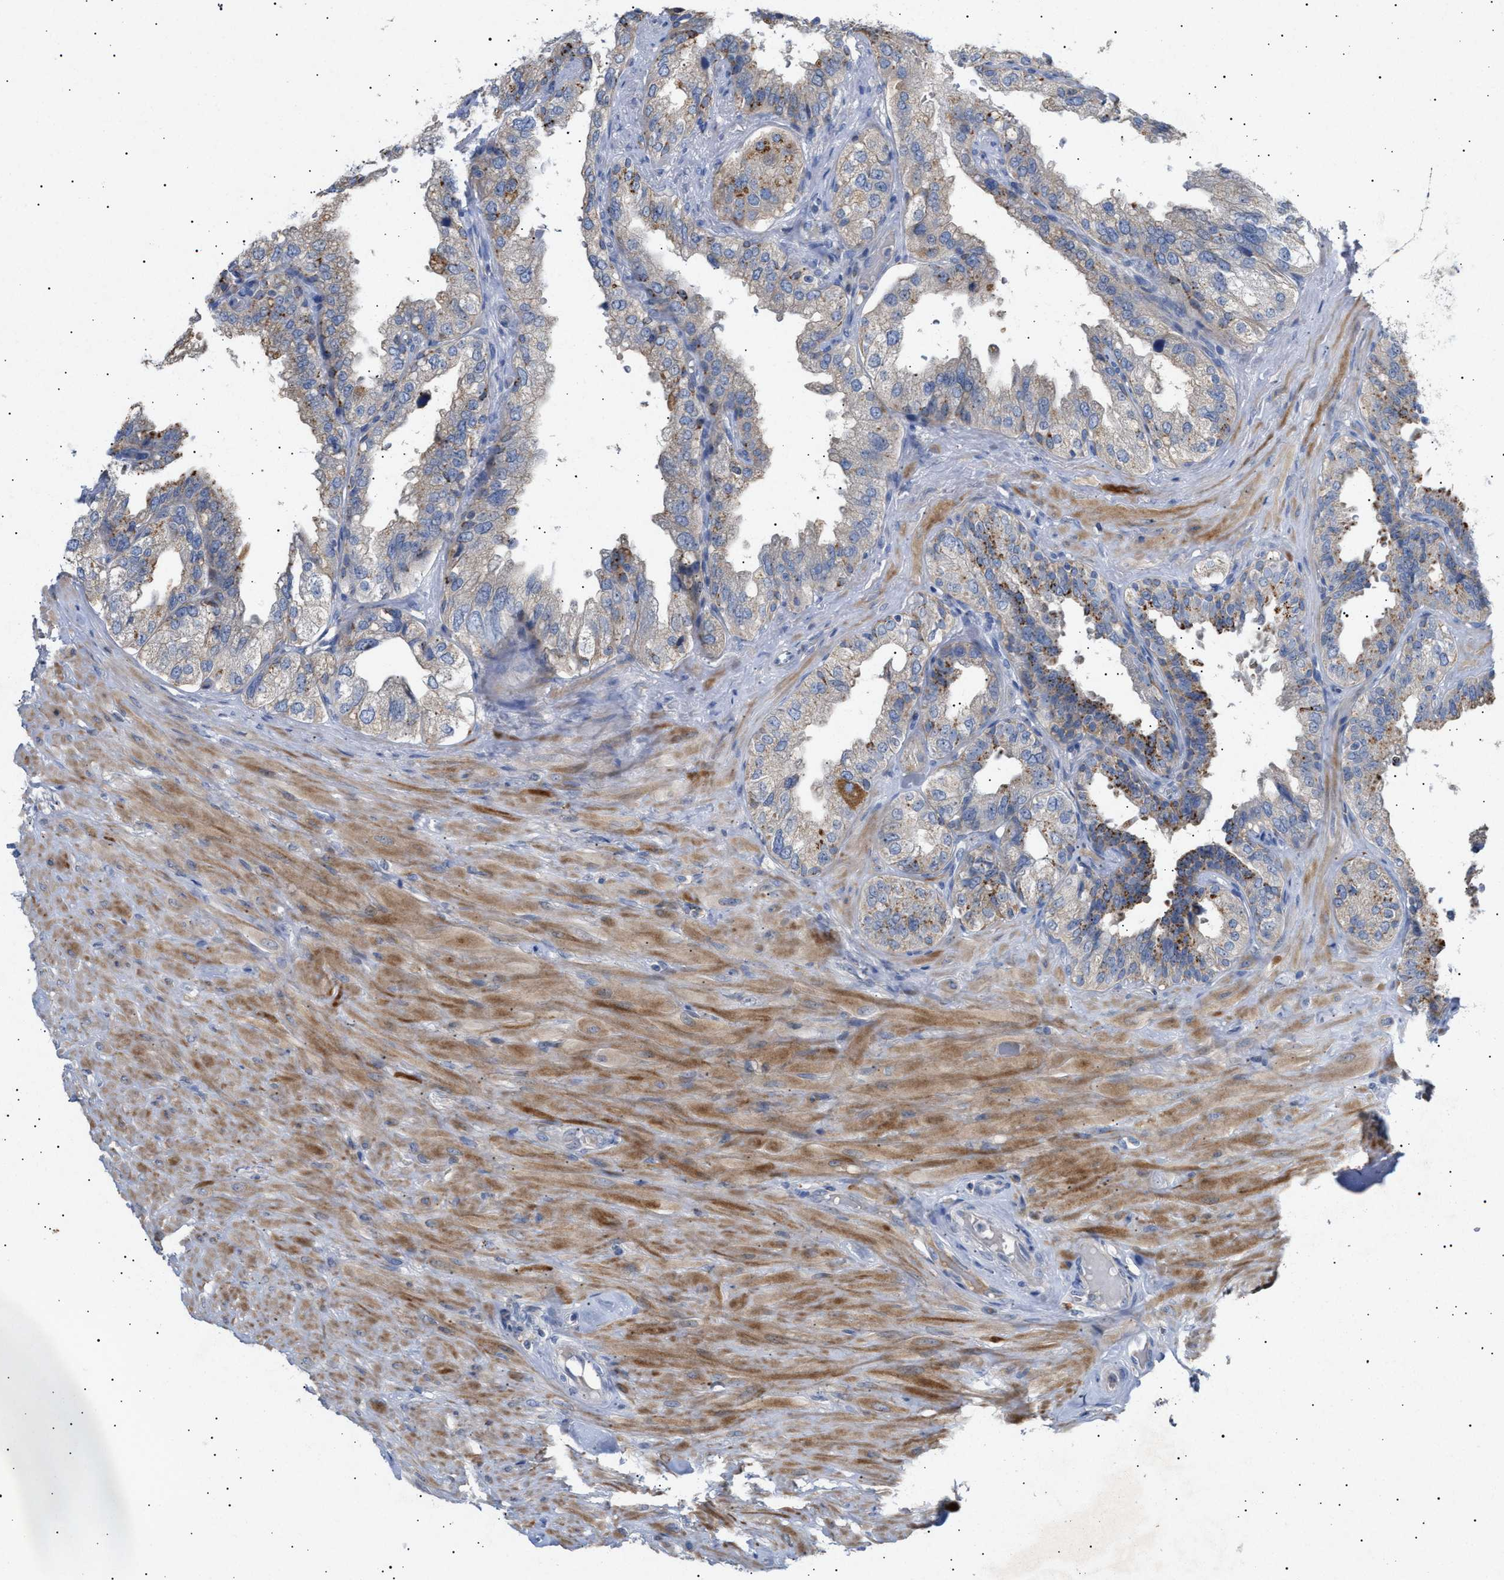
{"staining": {"intensity": "moderate", "quantity": "<25%", "location": "cytoplasmic/membranous"}, "tissue": "seminal vesicle", "cell_type": "Glandular cells", "image_type": "normal", "snomed": [{"axis": "morphology", "description": "Normal tissue, NOS"}, {"axis": "topography", "description": "Seminal veicle"}], "caption": "A high-resolution histopathology image shows IHC staining of unremarkable seminal vesicle, which reveals moderate cytoplasmic/membranous expression in approximately <25% of glandular cells.", "gene": "SIRT5", "patient": {"sex": "male", "age": 68}}